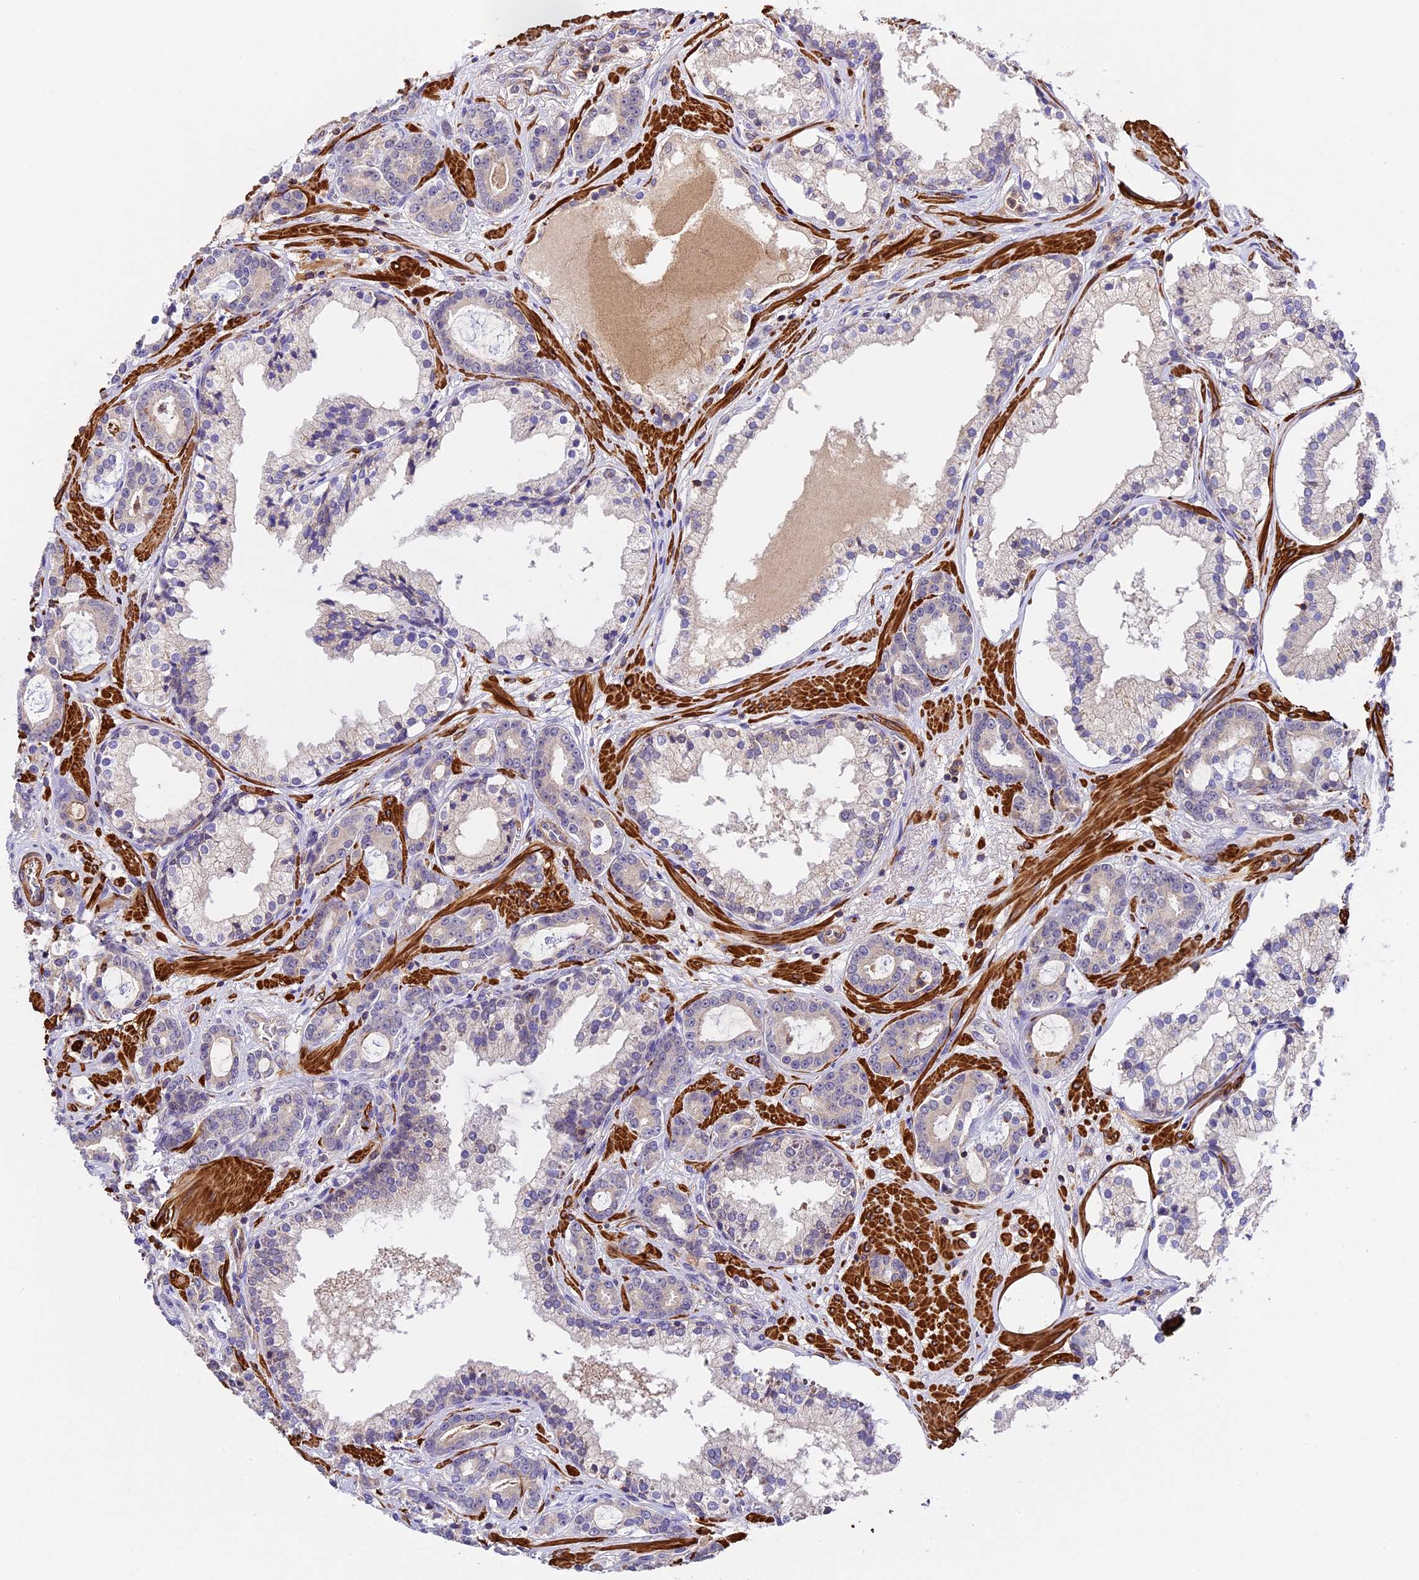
{"staining": {"intensity": "negative", "quantity": "none", "location": "none"}, "tissue": "prostate cancer", "cell_type": "Tumor cells", "image_type": "cancer", "snomed": [{"axis": "morphology", "description": "Adenocarcinoma, High grade"}, {"axis": "topography", "description": "Prostate"}], "caption": "Immunohistochemistry of prostate cancer reveals no positivity in tumor cells. (DAB immunohistochemistry (IHC) visualized using brightfield microscopy, high magnification).", "gene": "TBC1D1", "patient": {"sex": "male", "age": 58}}